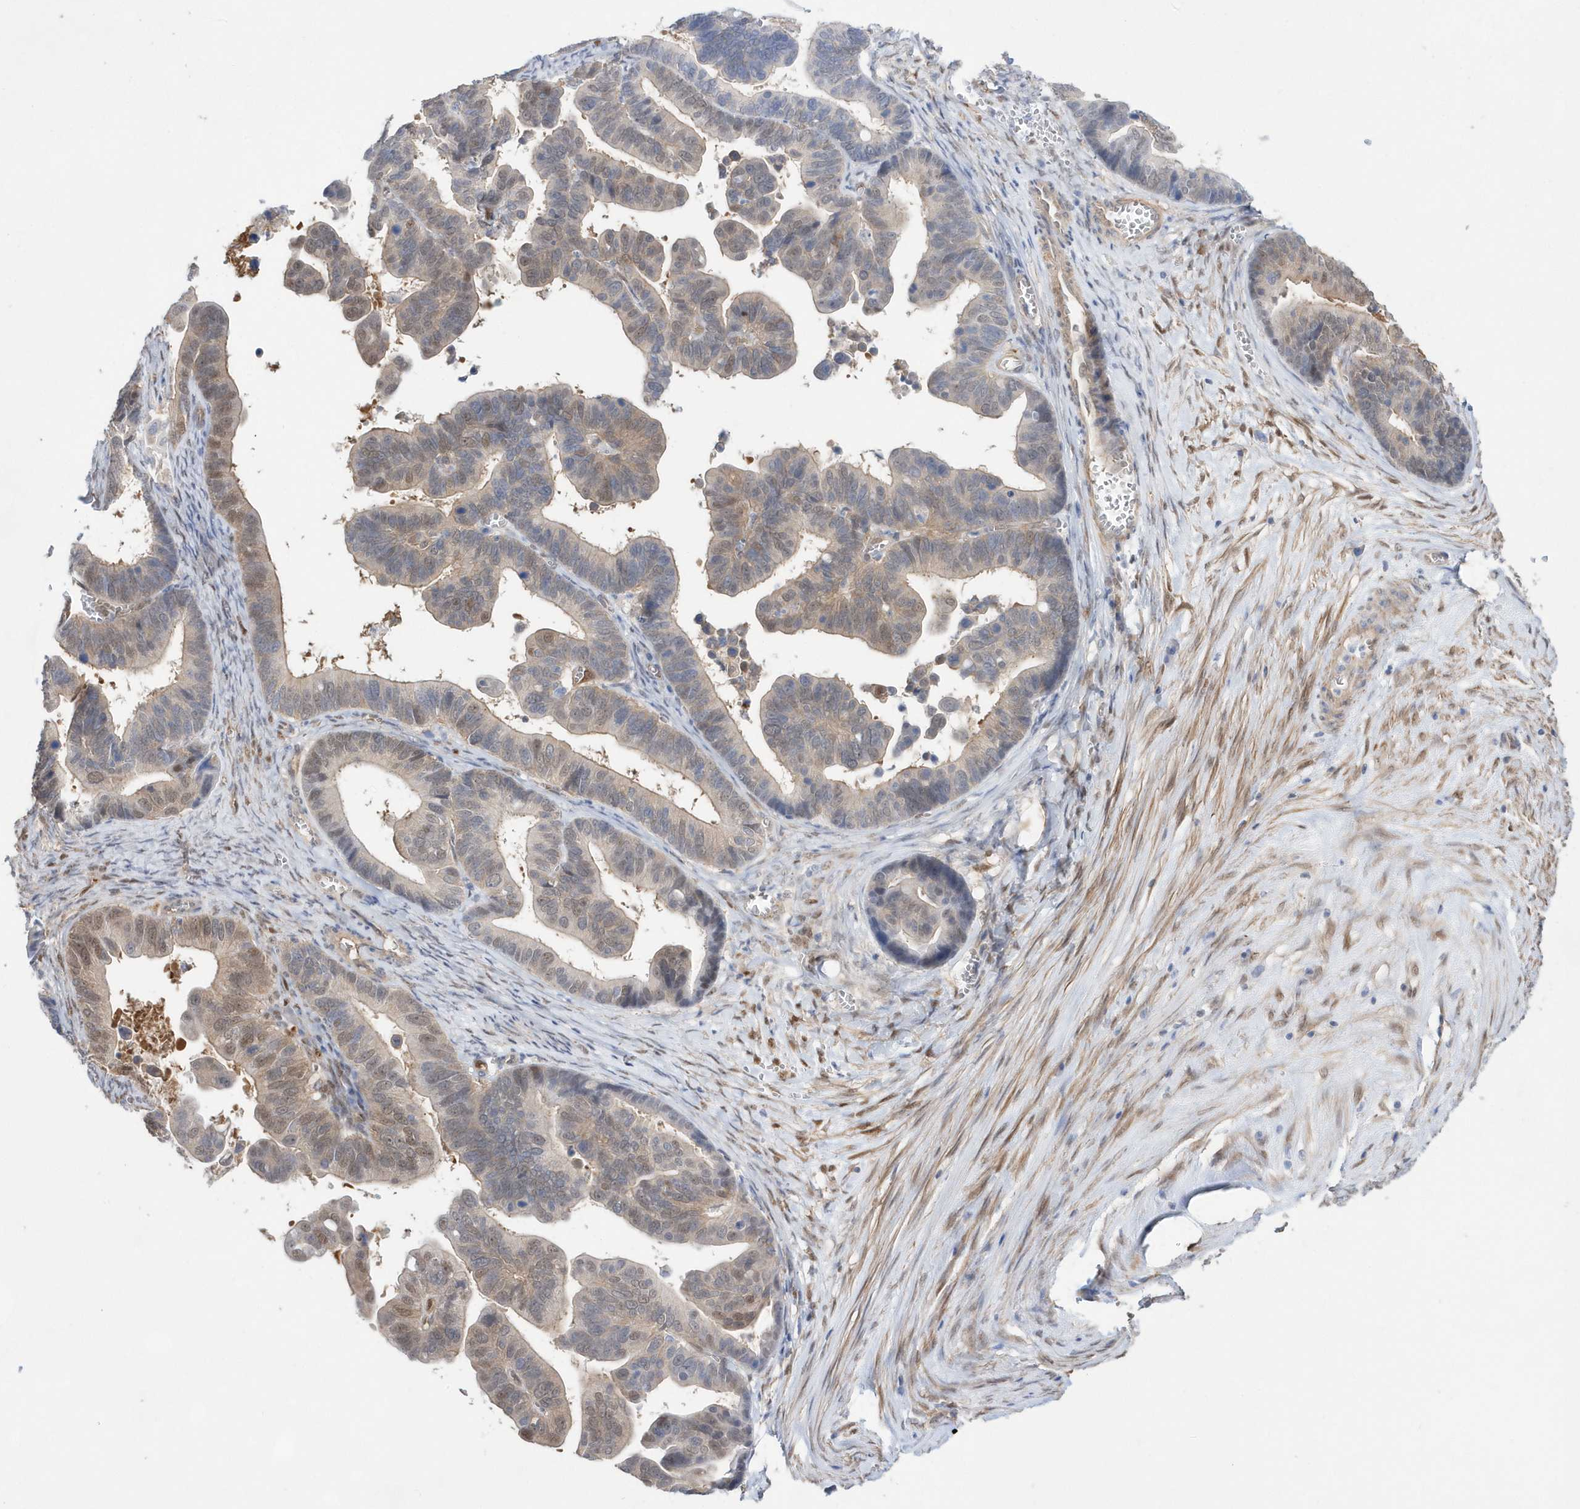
{"staining": {"intensity": "moderate", "quantity": "25%-75%", "location": "cytoplasmic/membranous,nuclear"}, "tissue": "ovarian cancer", "cell_type": "Tumor cells", "image_type": "cancer", "snomed": [{"axis": "morphology", "description": "Cystadenocarcinoma, serous, NOS"}, {"axis": "topography", "description": "Ovary"}], "caption": "Immunohistochemistry histopathology image of neoplastic tissue: serous cystadenocarcinoma (ovarian) stained using immunohistochemistry shows medium levels of moderate protein expression localized specifically in the cytoplasmic/membranous and nuclear of tumor cells, appearing as a cytoplasmic/membranous and nuclear brown color.", "gene": "BDH2", "patient": {"sex": "female", "age": 56}}